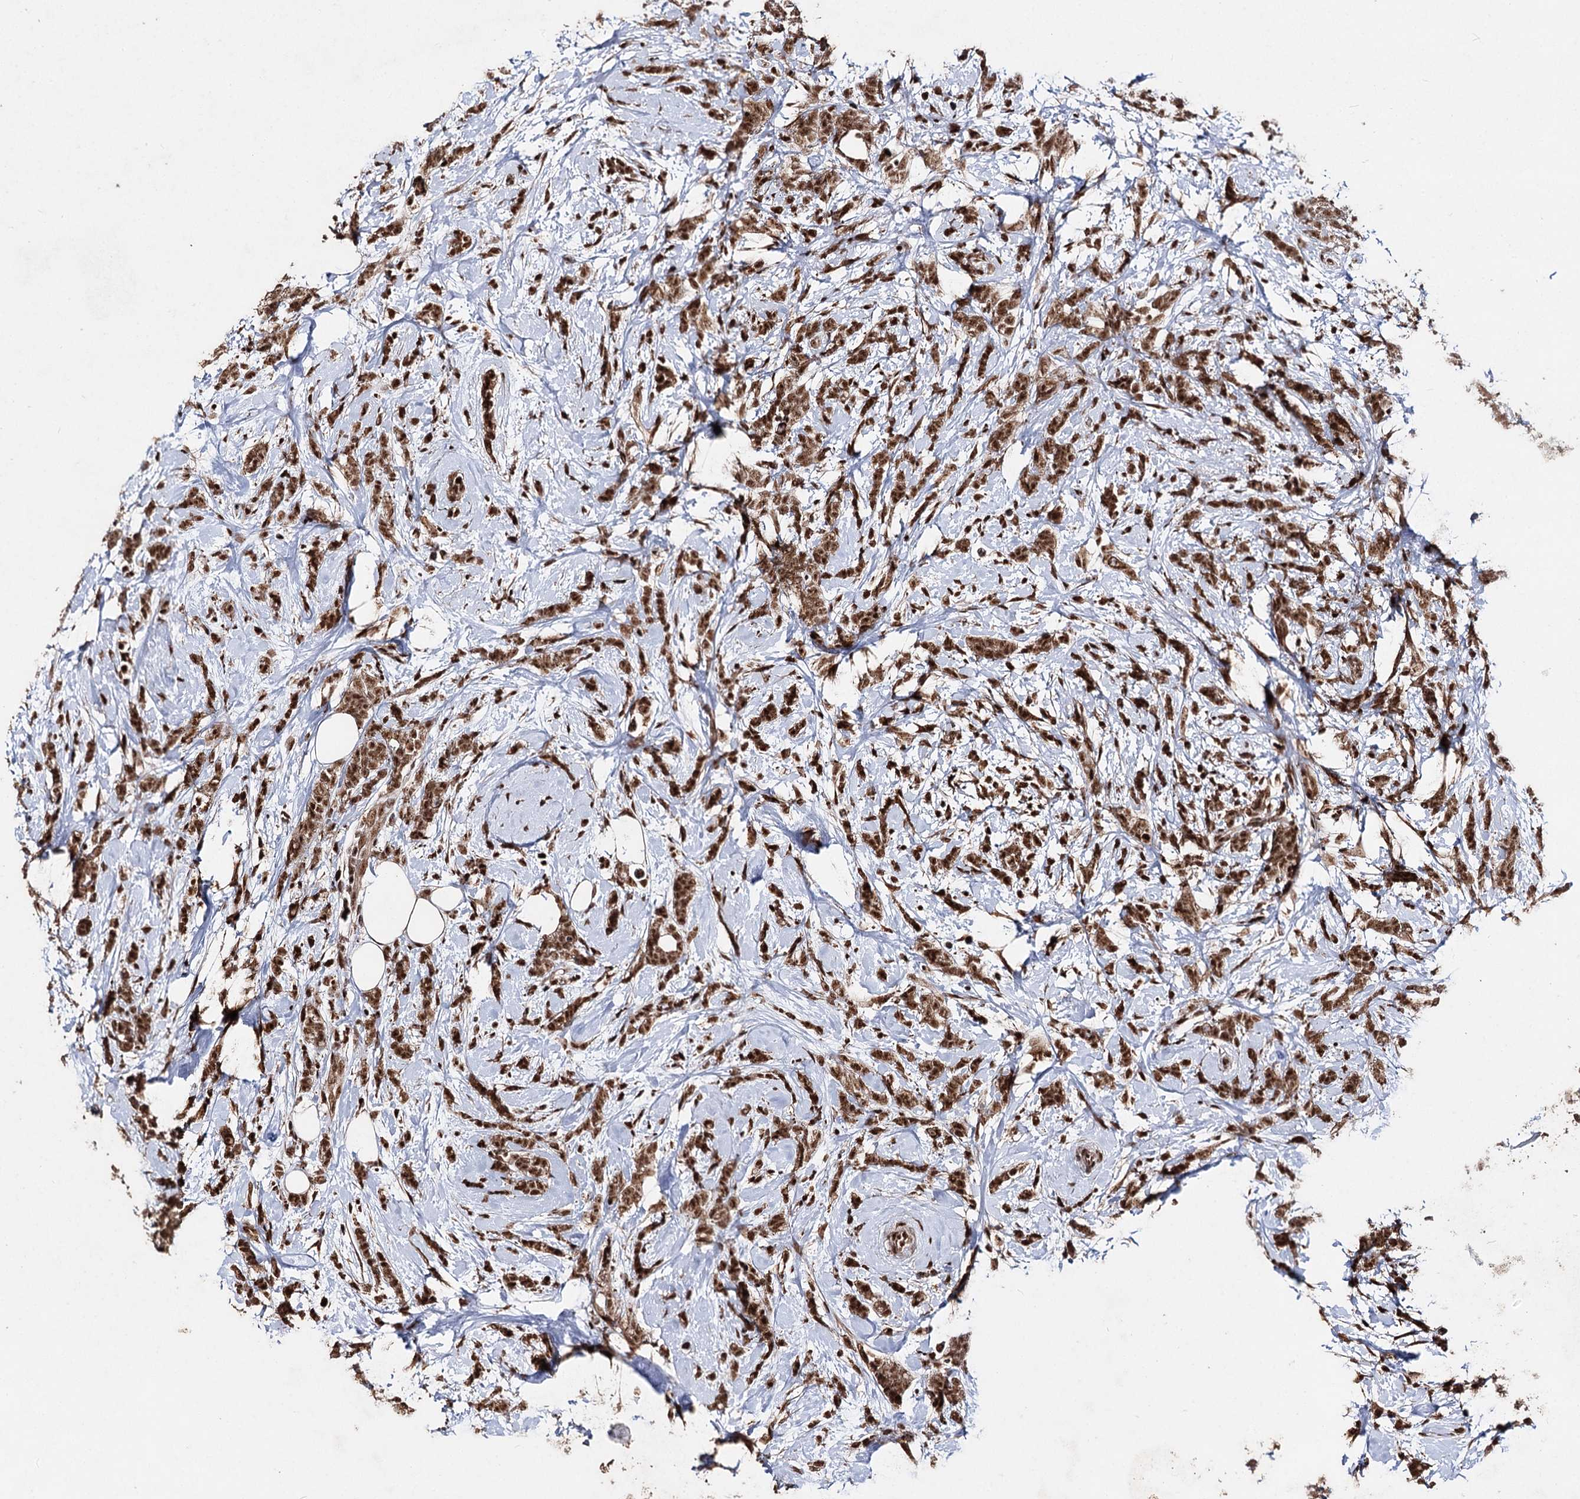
{"staining": {"intensity": "strong", "quantity": ">75%", "location": "nuclear"}, "tissue": "breast cancer", "cell_type": "Tumor cells", "image_type": "cancer", "snomed": [{"axis": "morphology", "description": "Lobular carcinoma"}, {"axis": "topography", "description": "Breast"}], "caption": "Protein positivity by immunohistochemistry (IHC) exhibits strong nuclear staining in approximately >75% of tumor cells in breast cancer.", "gene": "U2SURP", "patient": {"sex": "female", "age": 58}}